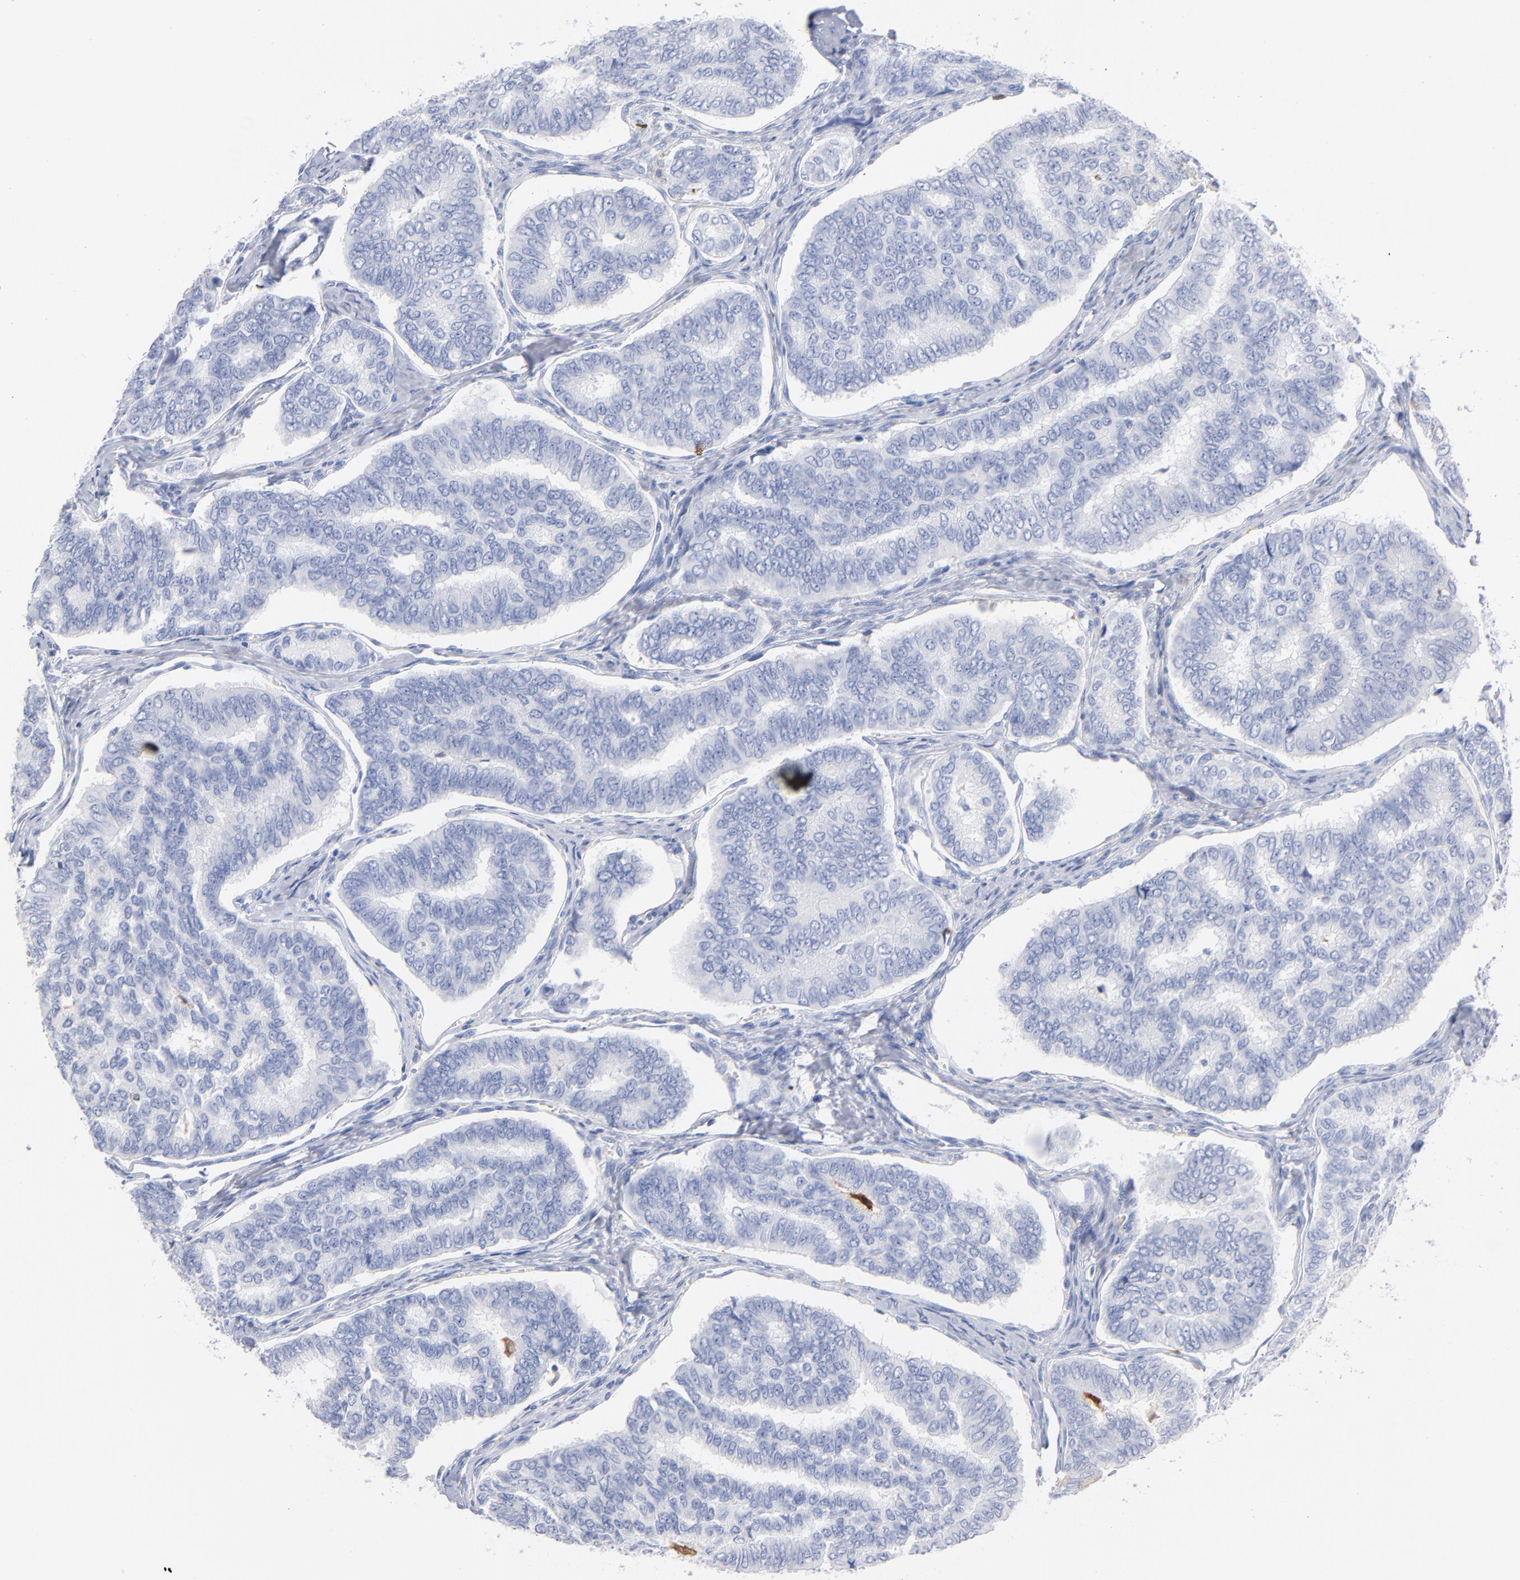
{"staining": {"intensity": "negative", "quantity": "none", "location": "none"}, "tissue": "thyroid cancer", "cell_type": "Tumor cells", "image_type": "cancer", "snomed": [{"axis": "morphology", "description": "Papillary adenocarcinoma, NOS"}, {"axis": "topography", "description": "Thyroid gland"}], "caption": "Thyroid cancer was stained to show a protein in brown. There is no significant positivity in tumor cells.", "gene": "IFIT2", "patient": {"sex": "female", "age": 35}}